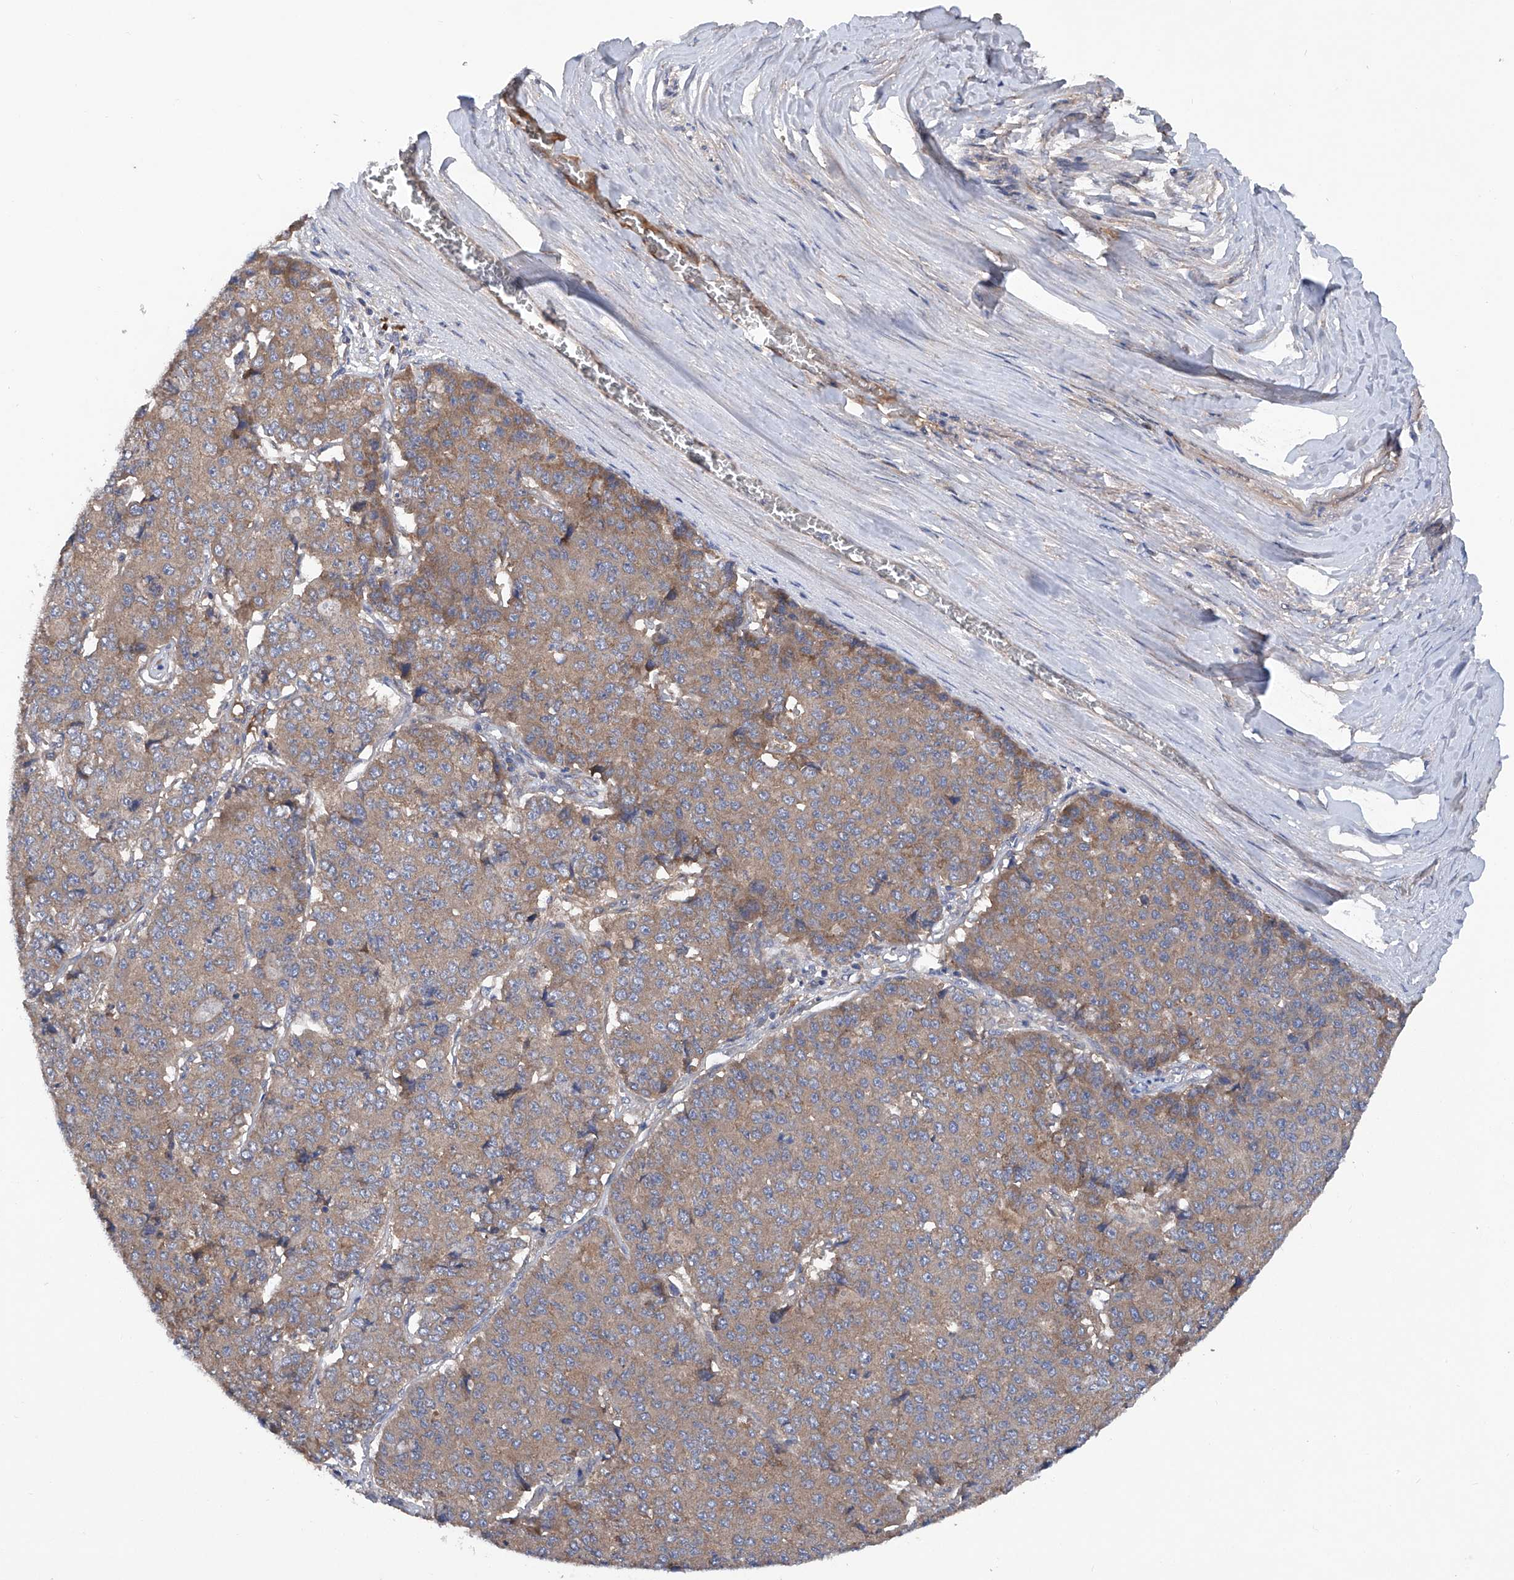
{"staining": {"intensity": "moderate", "quantity": "25%-75%", "location": "cytoplasmic/membranous"}, "tissue": "pancreatic cancer", "cell_type": "Tumor cells", "image_type": "cancer", "snomed": [{"axis": "morphology", "description": "Adenocarcinoma, NOS"}, {"axis": "topography", "description": "Pancreas"}], "caption": "An image showing moderate cytoplasmic/membranous positivity in about 25%-75% of tumor cells in adenocarcinoma (pancreatic), as visualized by brown immunohistochemical staining.", "gene": "ASCC3", "patient": {"sex": "male", "age": 50}}